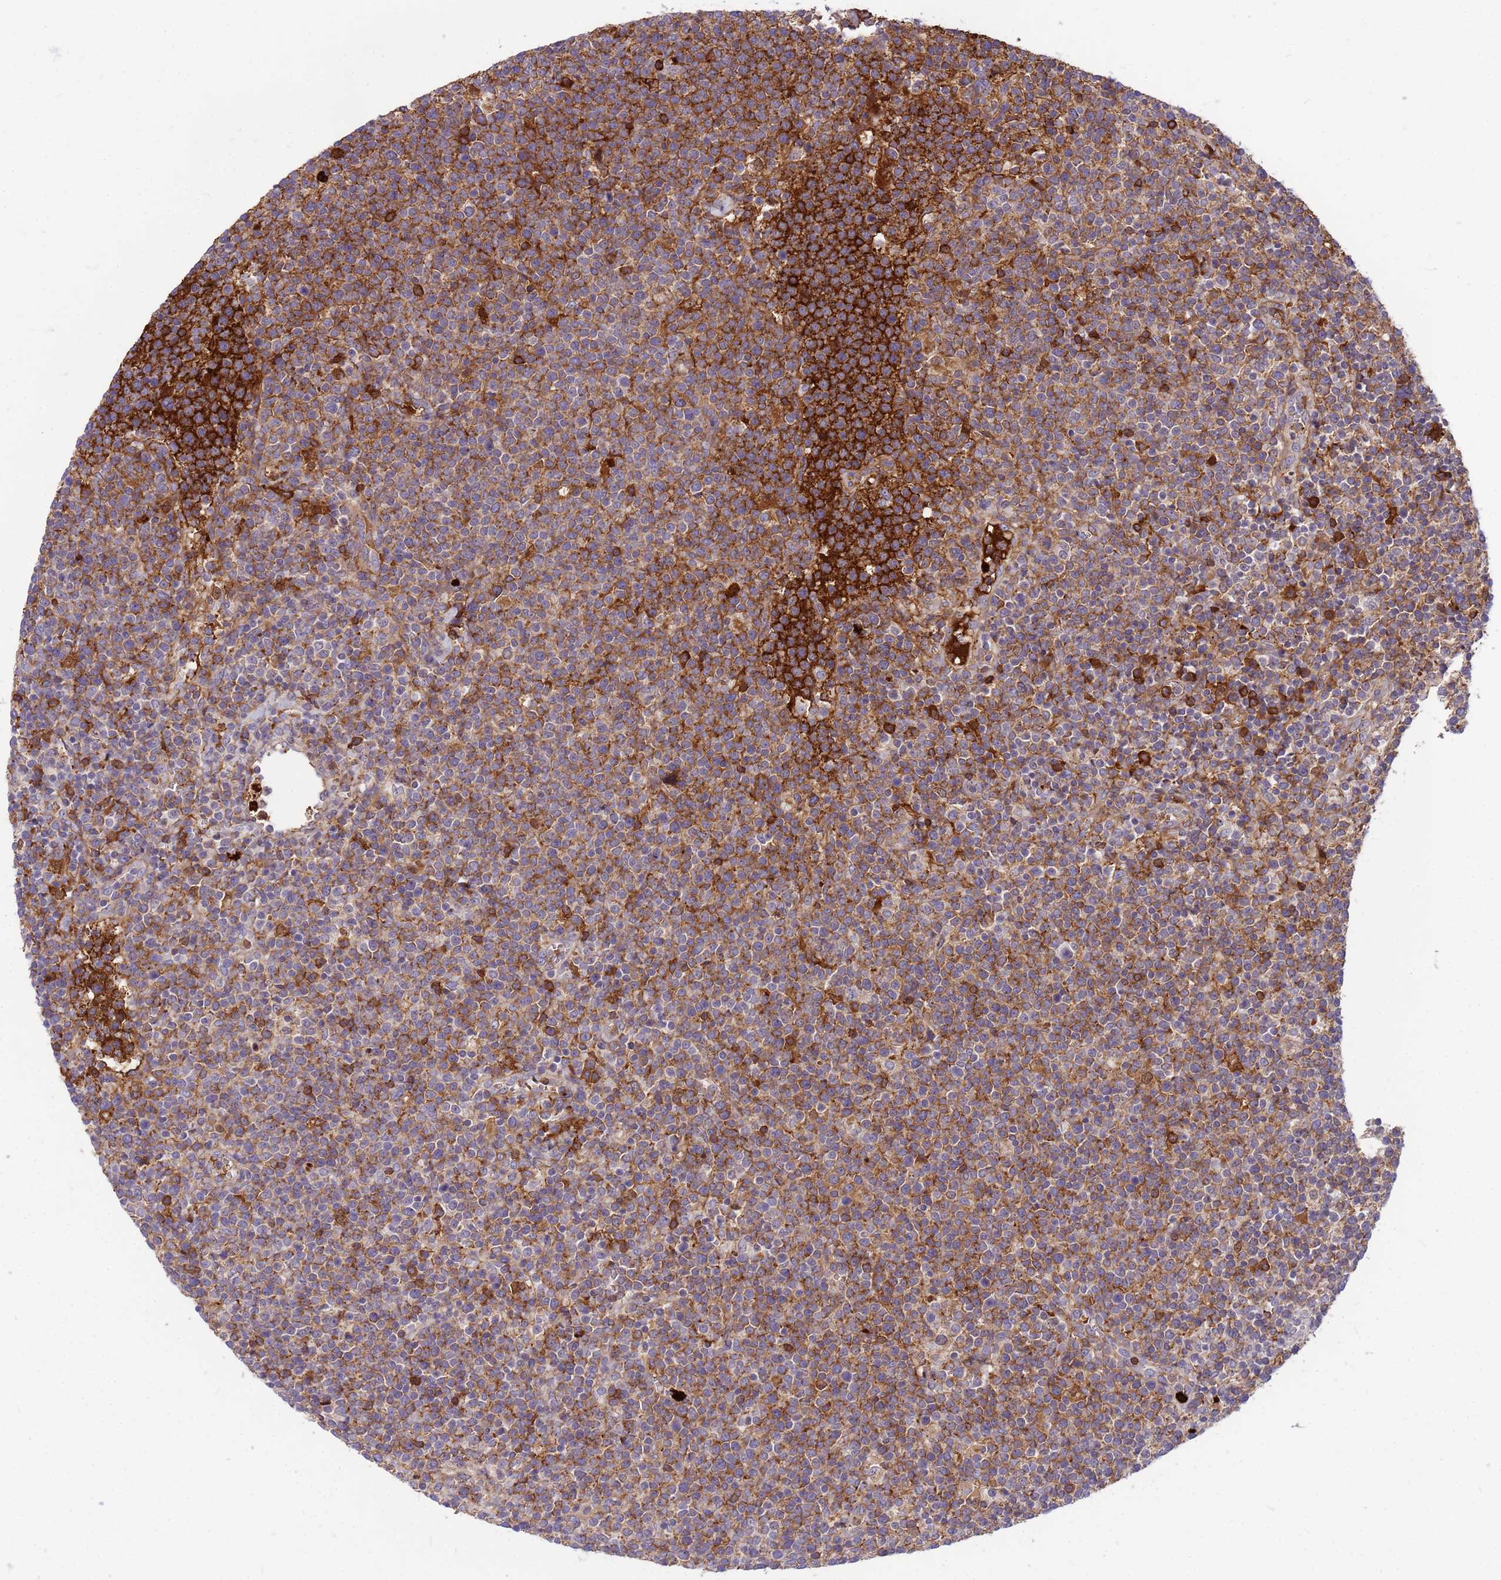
{"staining": {"intensity": "moderate", "quantity": ">75%", "location": "cytoplasmic/membranous"}, "tissue": "lymphoma", "cell_type": "Tumor cells", "image_type": "cancer", "snomed": [{"axis": "morphology", "description": "Malignant lymphoma, non-Hodgkin's type, High grade"}, {"axis": "topography", "description": "Lymph node"}], "caption": "An immunohistochemistry micrograph of neoplastic tissue is shown. Protein staining in brown shows moderate cytoplasmic/membranous positivity in lymphoma within tumor cells. The staining was performed using DAB (3,3'-diaminobenzidine) to visualize the protein expression in brown, while the nuclei were stained in blue with hematoxylin (Magnification: 20x).", "gene": "ORM1", "patient": {"sex": "male", "age": 61}}